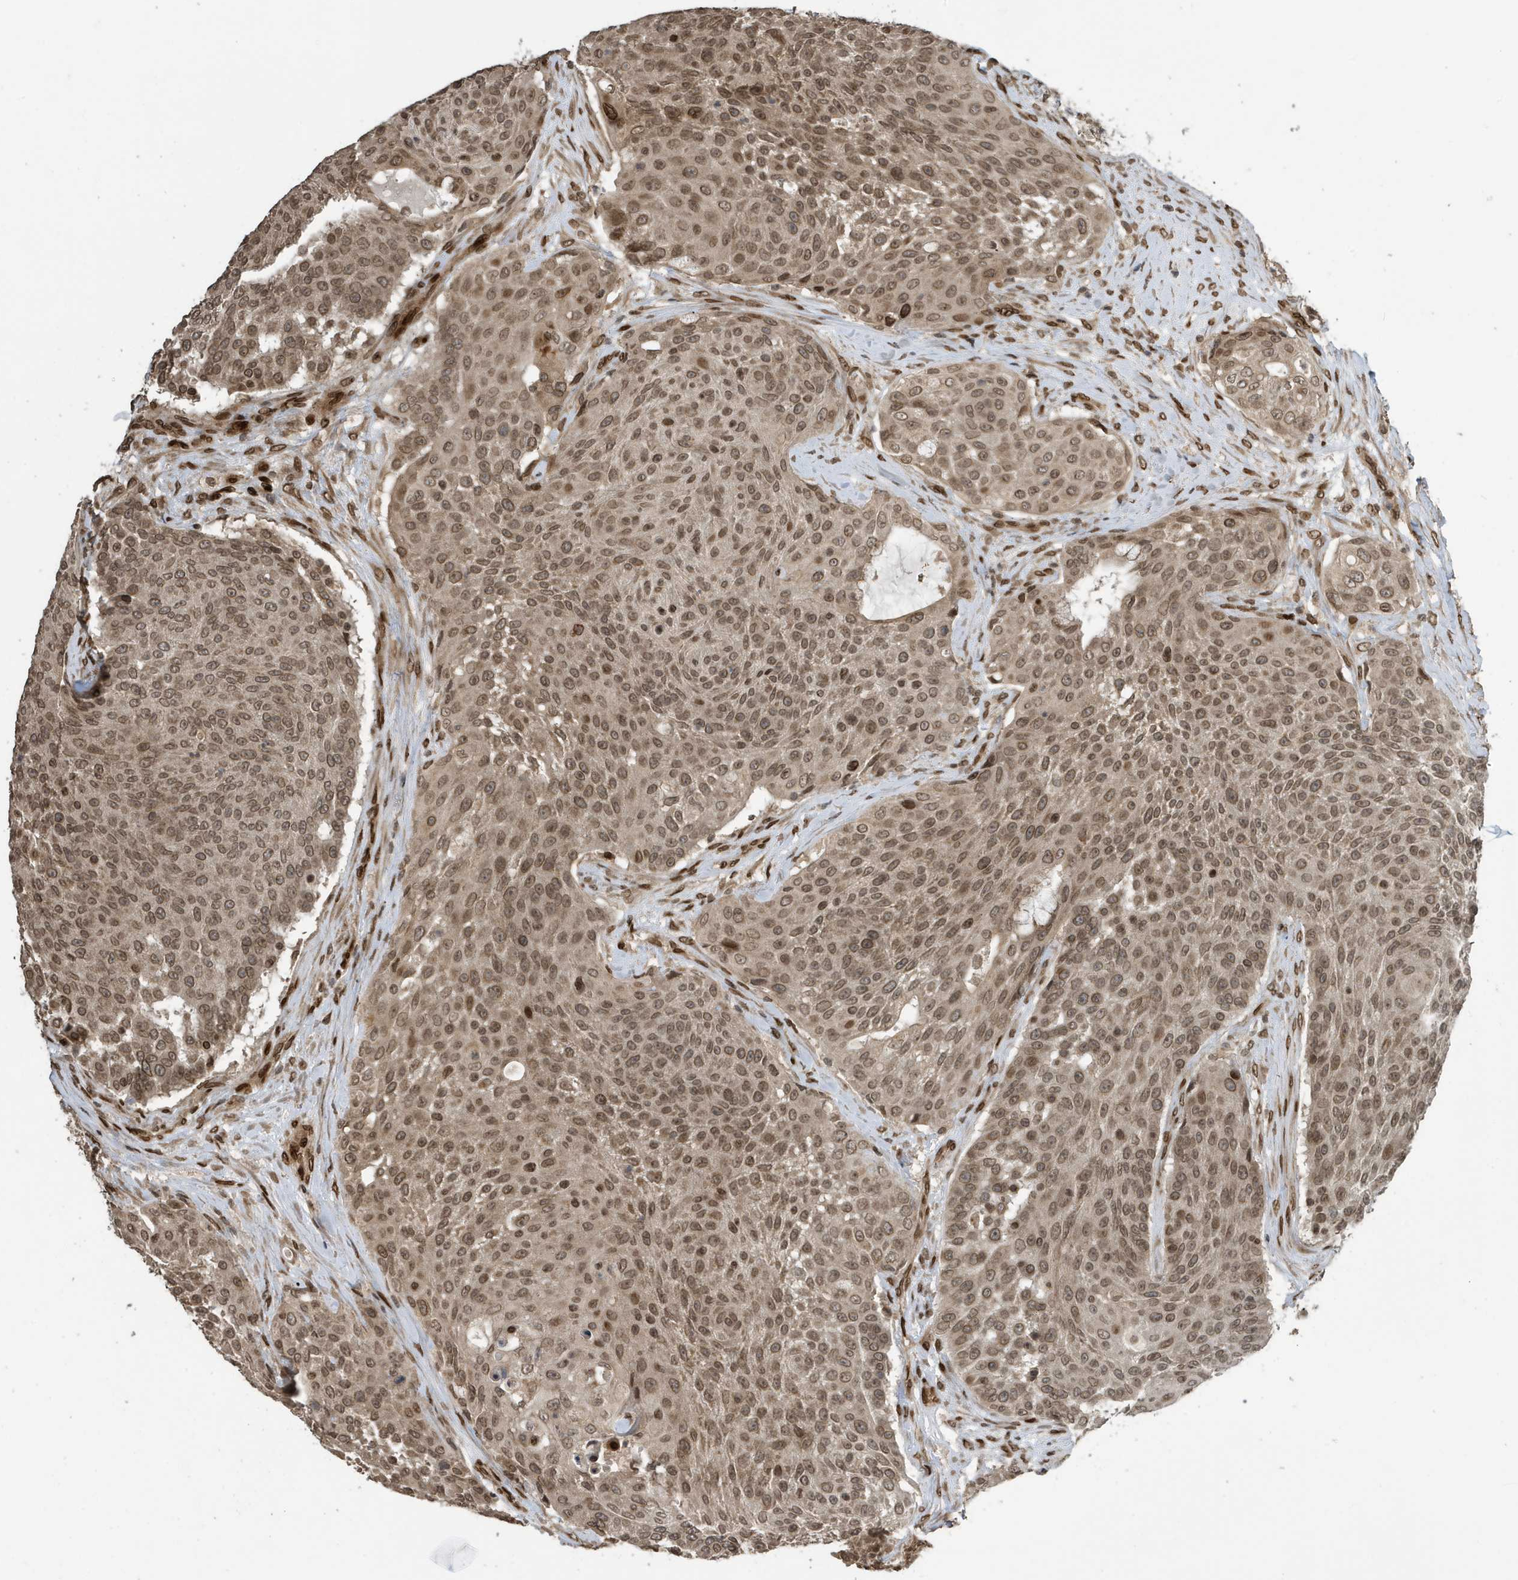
{"staining": {"intensity": "moderate", "quantity": ">75%", "location": "nuclear"}, "tissue": "urothelial cancer", "cell_type": "Tumor cells", "image_type": "cancer", "snomed": [{"axis": "morphology", "description": "Urothelial carcinoma, High grade"}, {"axis": "topography", "description": "Urinary bladder"}], "caption": "A histopathology image showing moderate nuclear positivity in about >75% of tumor cells in high-grade urothelial carcinoma, as visualized by brown immunohistochemical staining.", "gene": "DUSP18", "patient": {"sex": "female", "age": 63}}